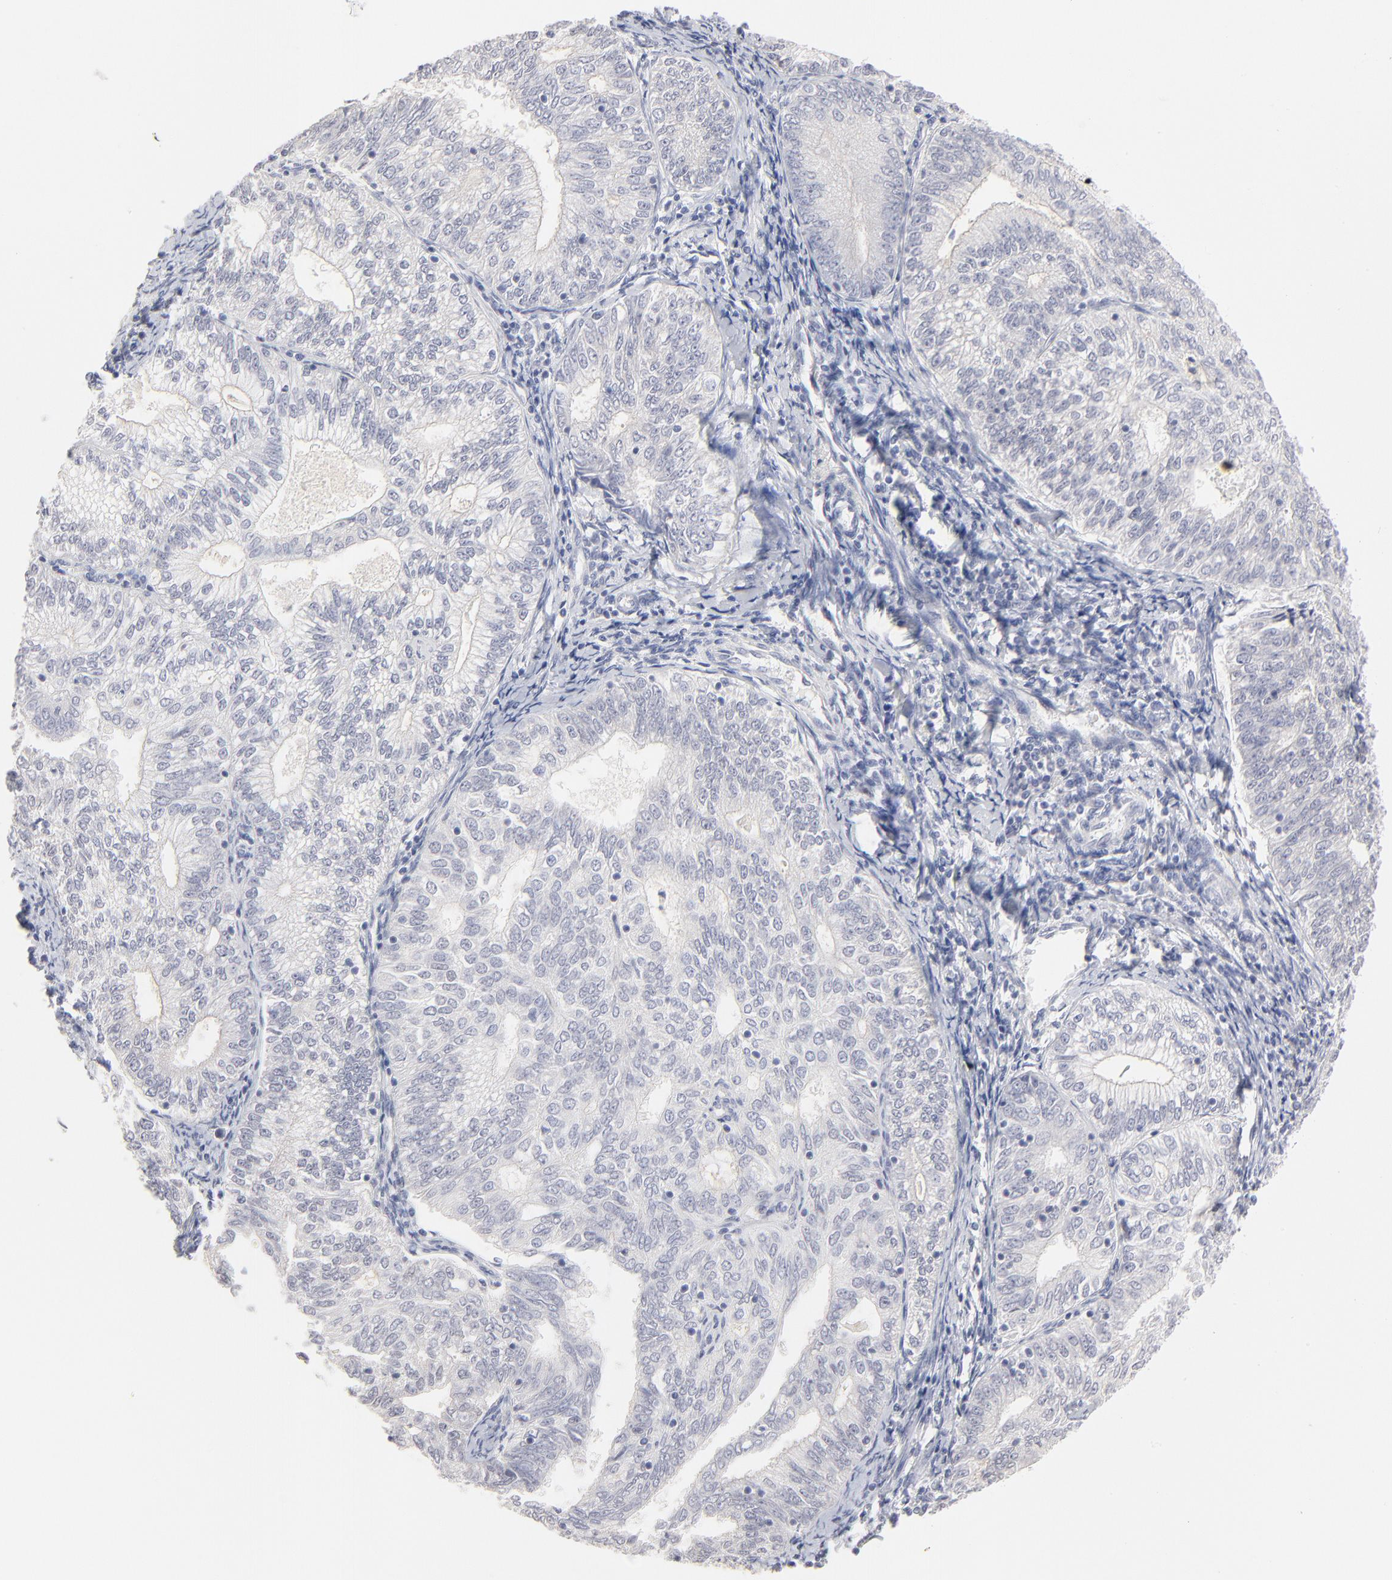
{"staining": {"intensity": "negative", "quantity": "none", "location": "none"}, "tissue": "endometrial cancer", "cell_type": "Tumor cells", "image_type": "cancer", "snomed": [{"axis": "morphology", "description": "Adenocarcinoma, NOS"}, {"axis": "topography", "description": "Endometrium"}], "caption": "Endometrial cancer stained for a protein using IHC displays no positivity tumor cells.", "gene": "RBM3", "patient": {"sex": "female", "age": 69}}